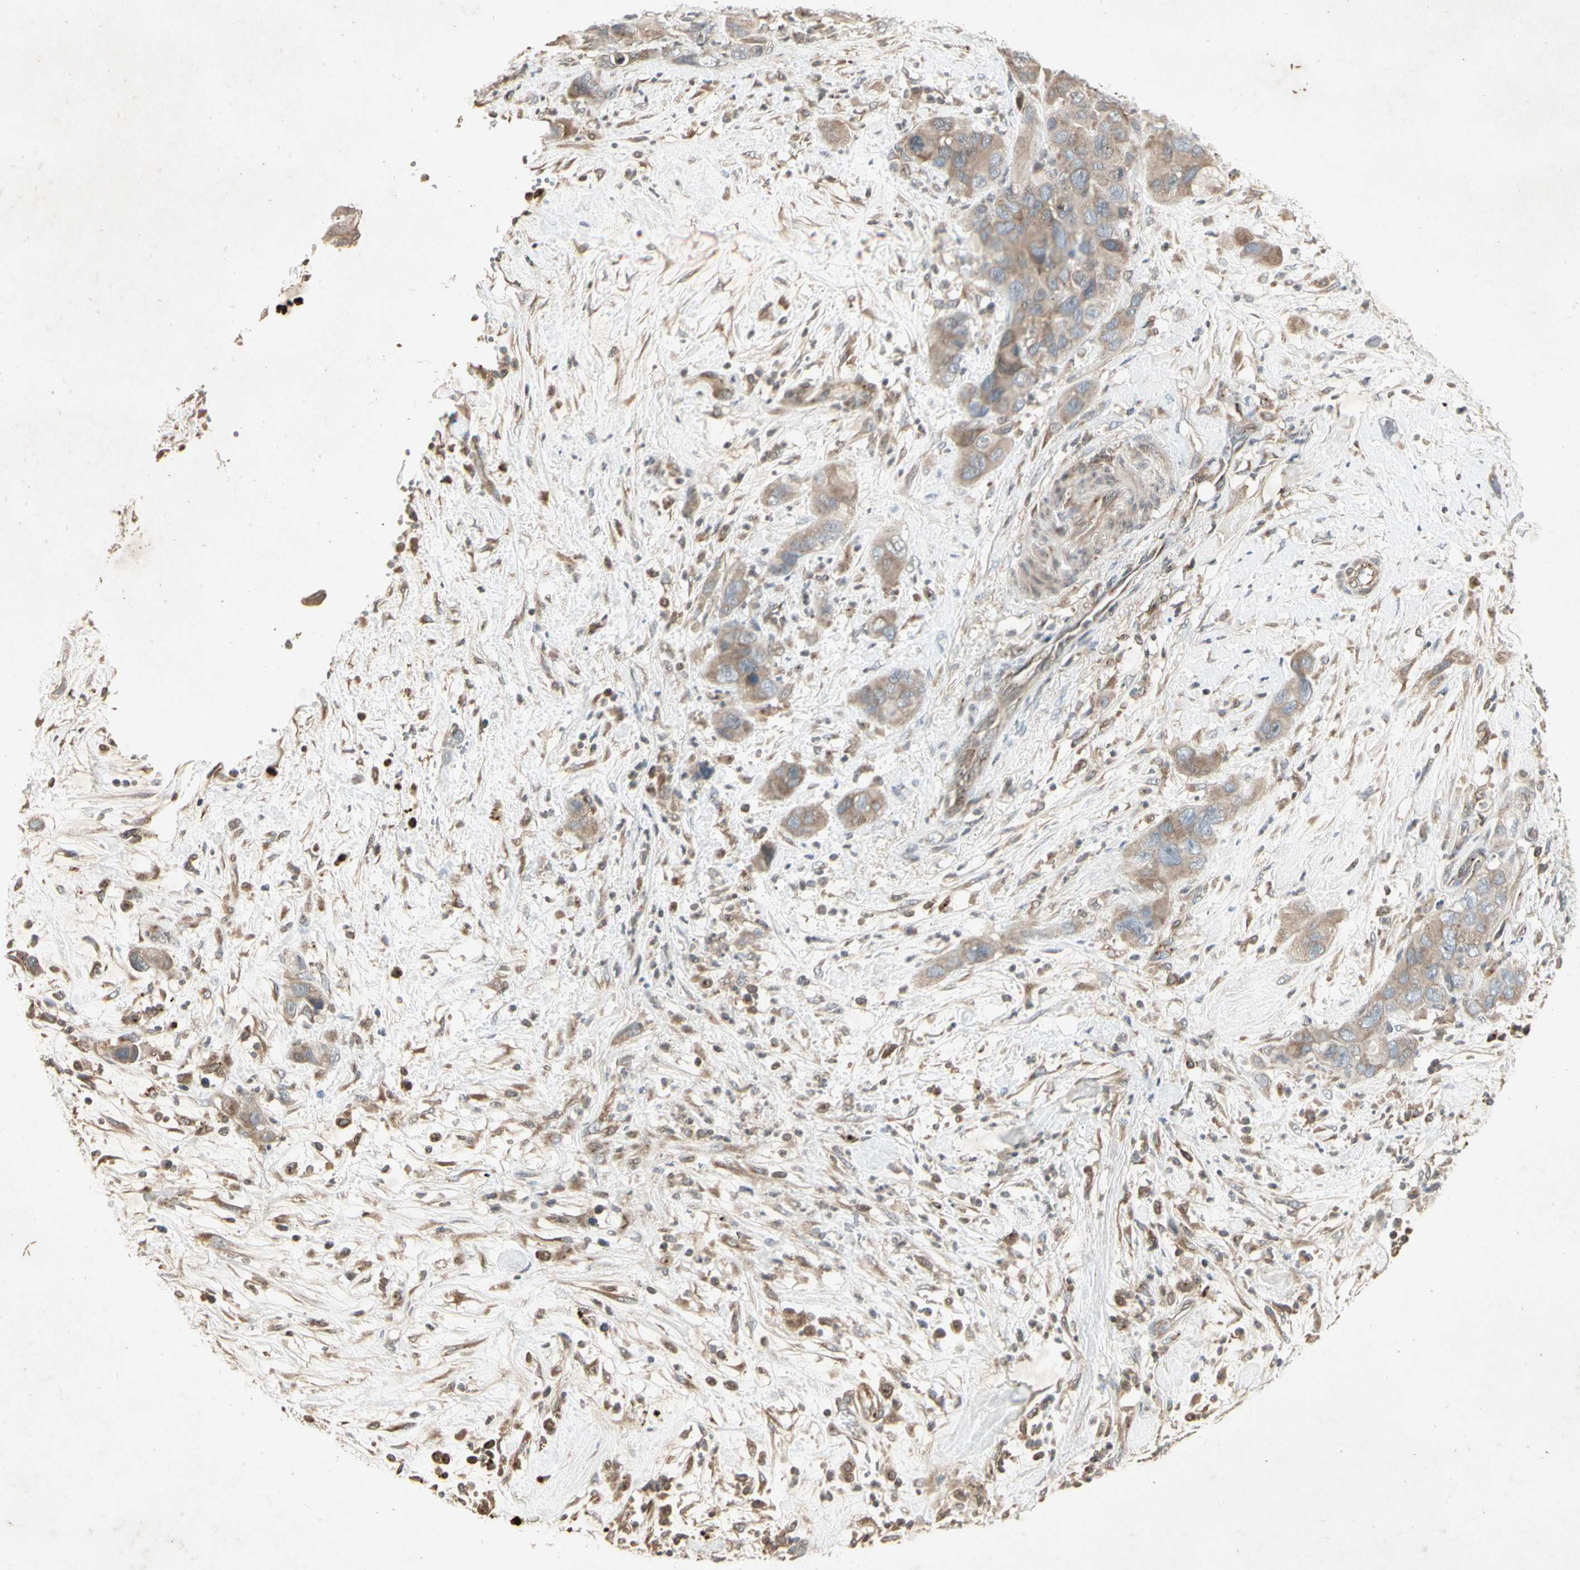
{"staining": {"intensity": "weak", "quantity": ">75%", "location": "cytoplasmic/membranous"}, "tissue": "pancreatic cancer", "cell_type": "Tumor cells", "image_type": "cancer", "snomed": [{"axis": "morphology", "description": "Adenocarcinoma, NOS"}, {"axis": "topography", "description": "Pancreas"}], "caption": "Human pancreatic cancer stained with a protein marker reveals weak staining in tumor cells.", "gene": "TEK", "patient": {"sex": "female", "age": 71}}